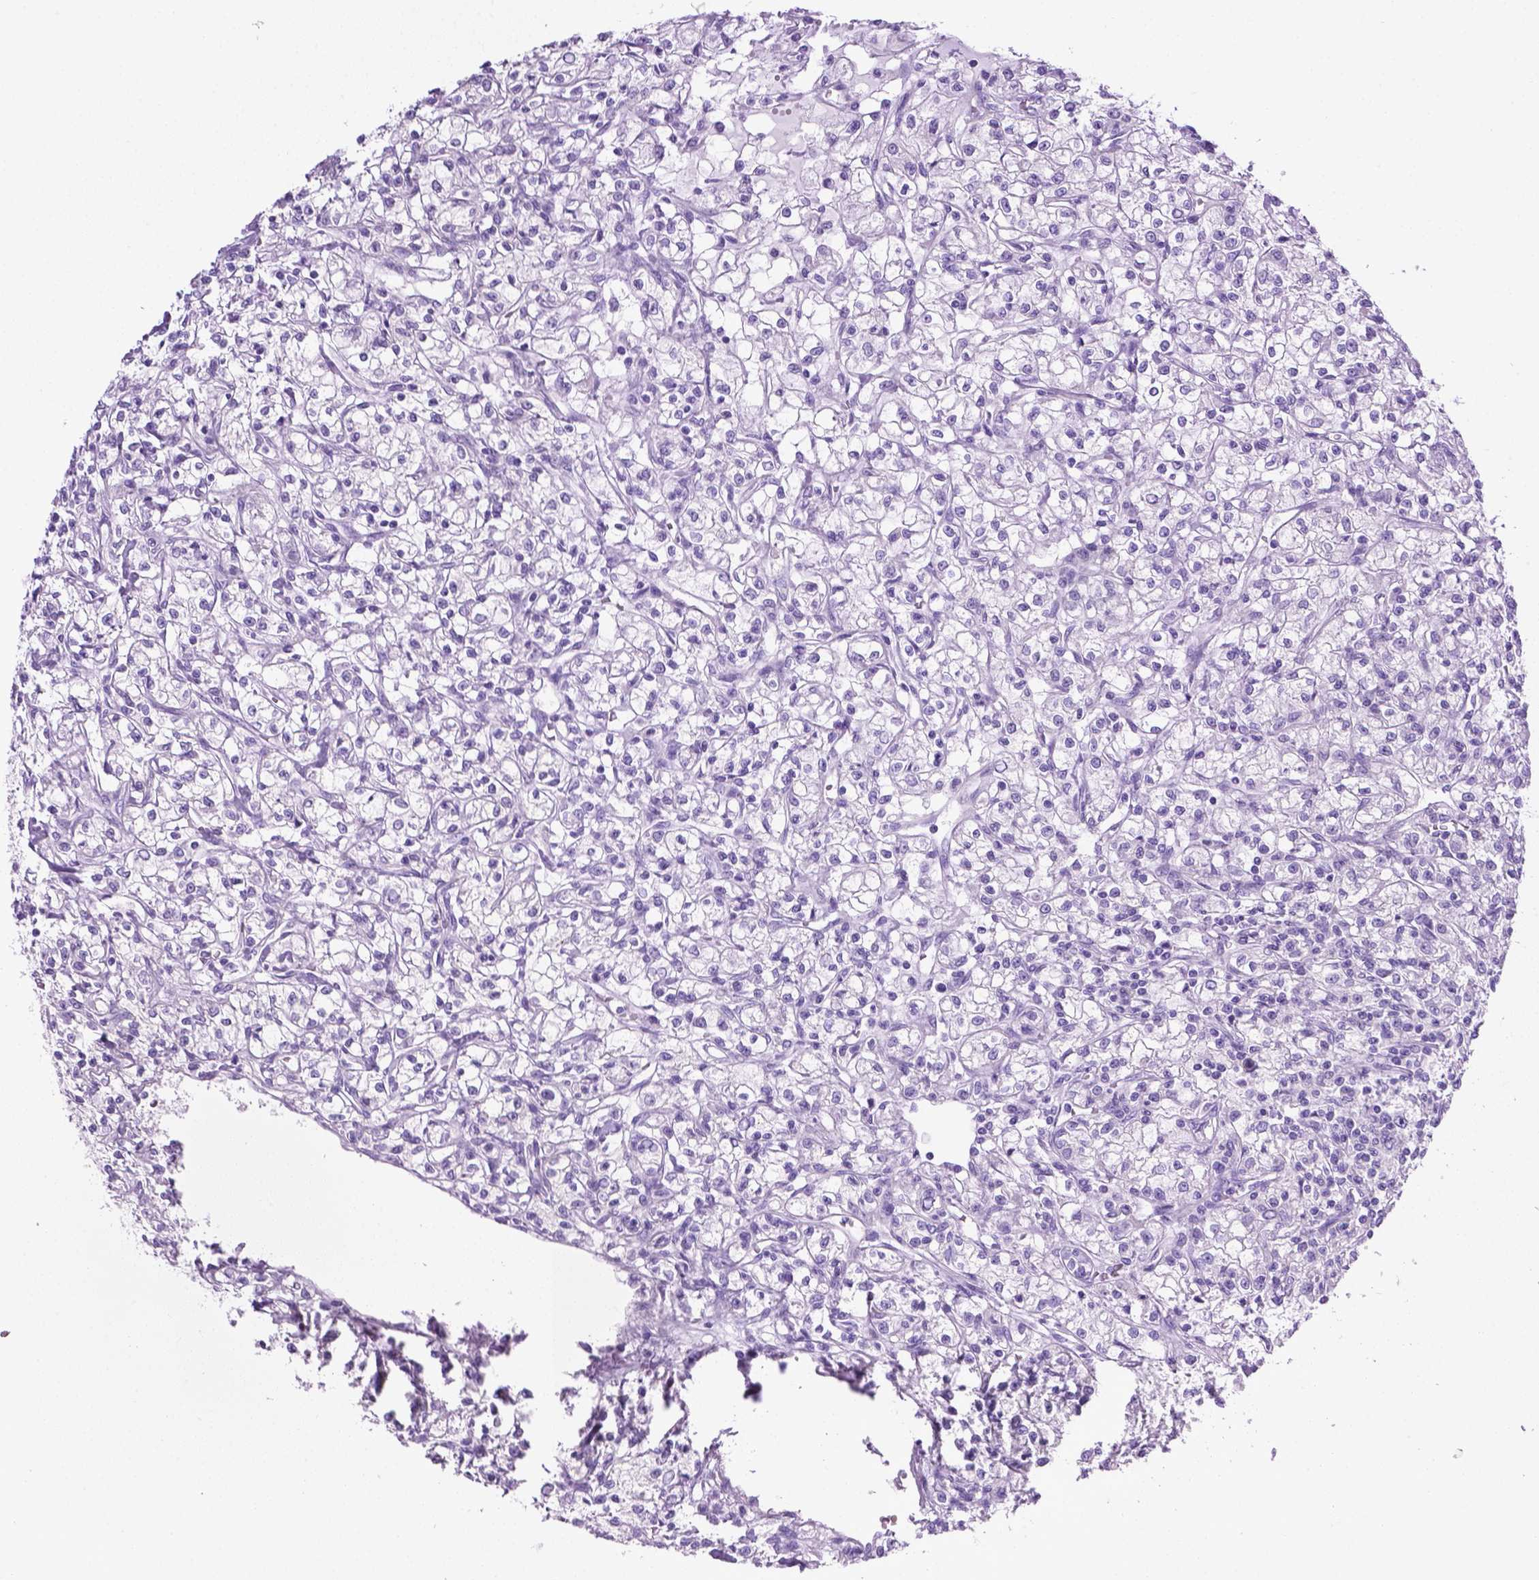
{"staining": {"intensity": "negative", "quantity": "none", "location": "none"}, "tissue": "renal cancer", "cell_type": "Tumor cells", "image_type": "cancer", "snomed": [{"axis": "morphology", "description": "Adenocarcinoma, NOS"}, {"axis": "topography", "description": "Kidney"}], "caption": "Image shows no protein positivity in tumor cells of adenocarcinoma (renal) tissue. The staining was performed using DAB to visualize the protein expression in brown, while the nuclei were stained in blue with hematoxylin (Magnification: 20x).", "gene": "LELP1", "patient": {"sex": "female", "age": 59}}